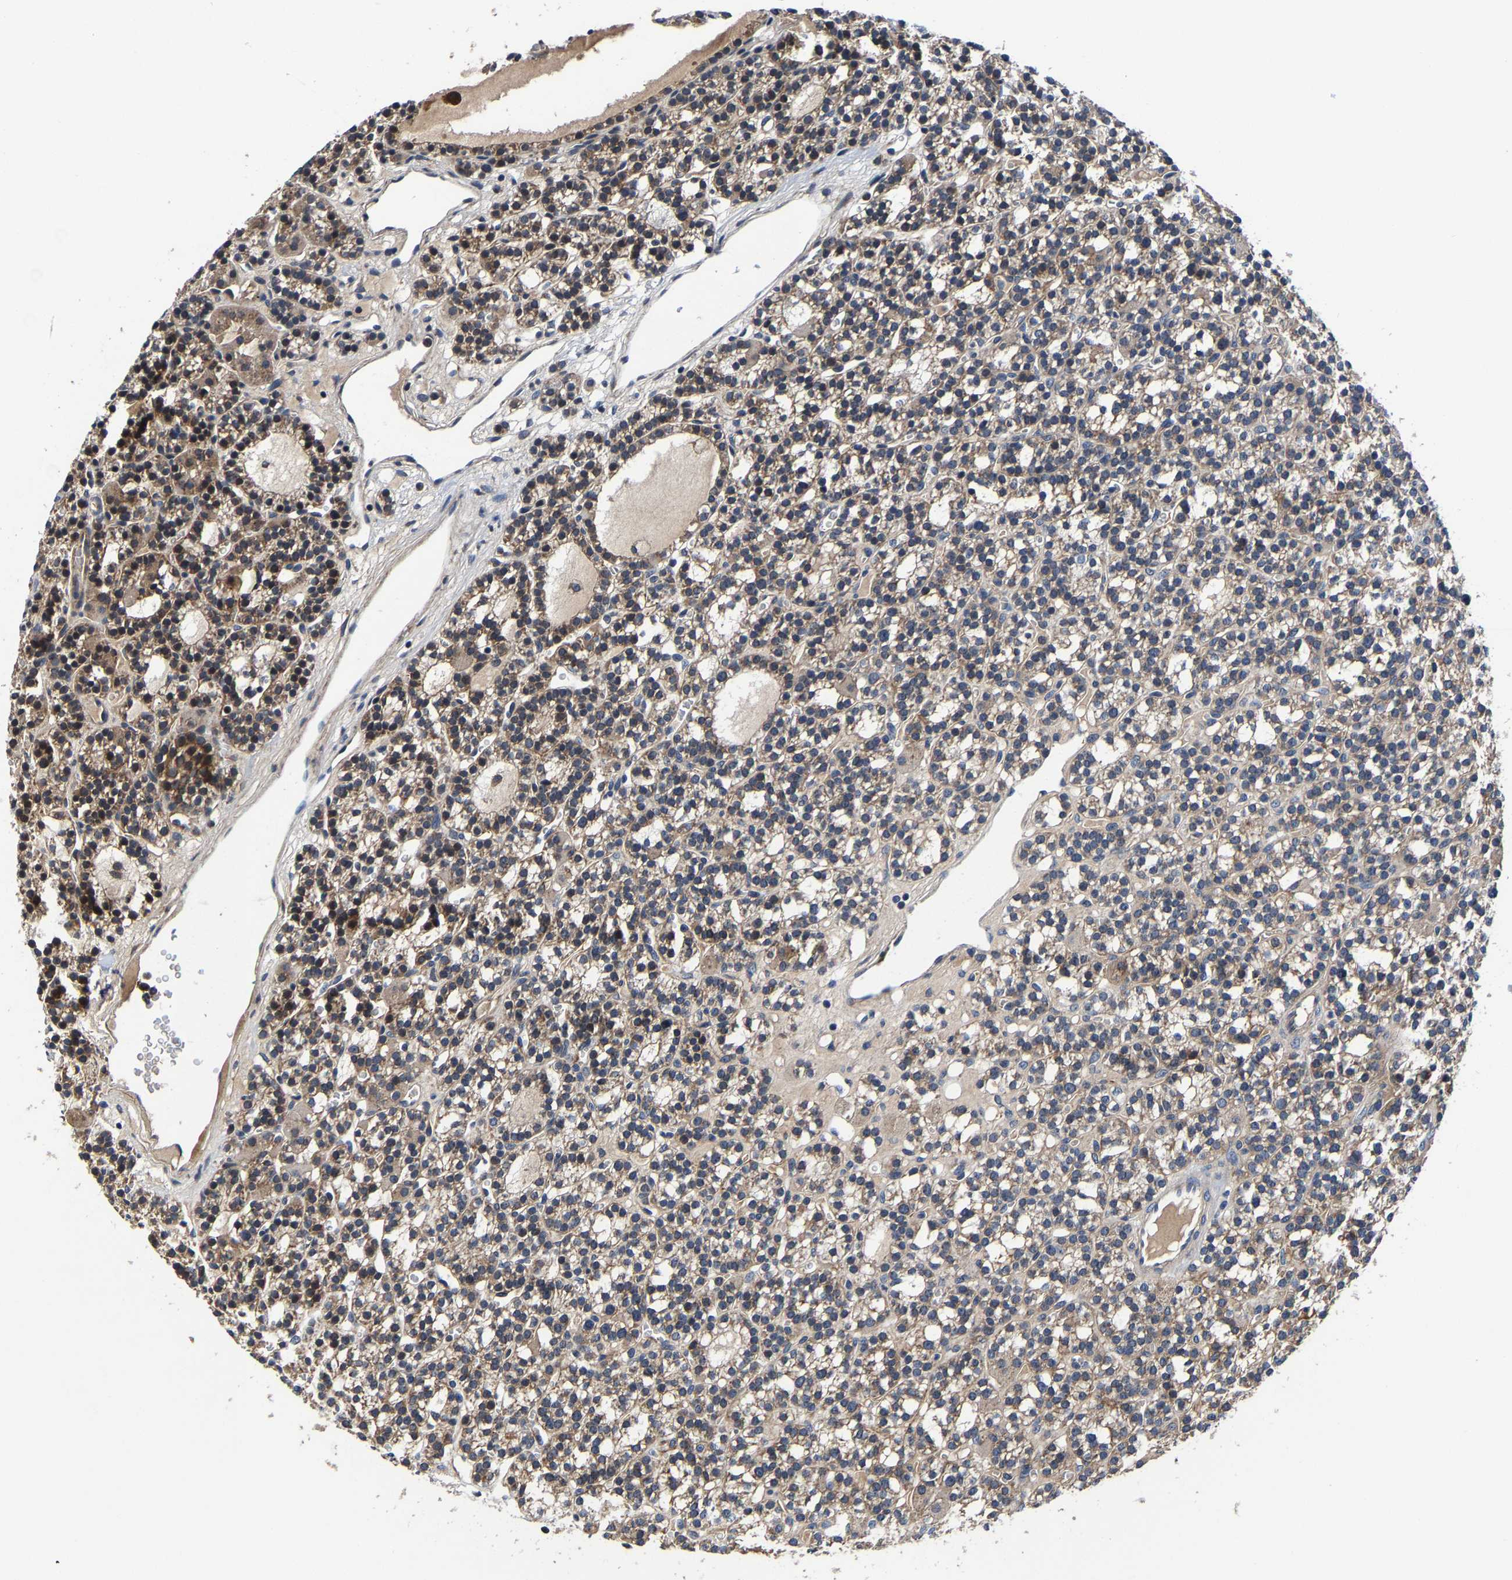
{"staining": {"intensity": "weak", "quantity": ">75%", "location": "cytoplasmic/membranous"}, "tissue": "parathyroid gland", "cell_type": "Glandular cells", "image_type": "normal", "snomed": [{"axis": "morphology", "description": "Normal tissue, NOS"}, {"axis": "morphology", "description": "Adenoma, NOS"}, {"axis": "topography", "description": "Parathyroid gland"}], "caption": "Immunohistochemistry (IHC) of normal human parathyroid gland exhibits low levels of weak cytoplasmic/membranous positivity in about >75% of glandular cells.", "gene": "SLC12A2", "patient": {"sex": "female", "age": 58}}